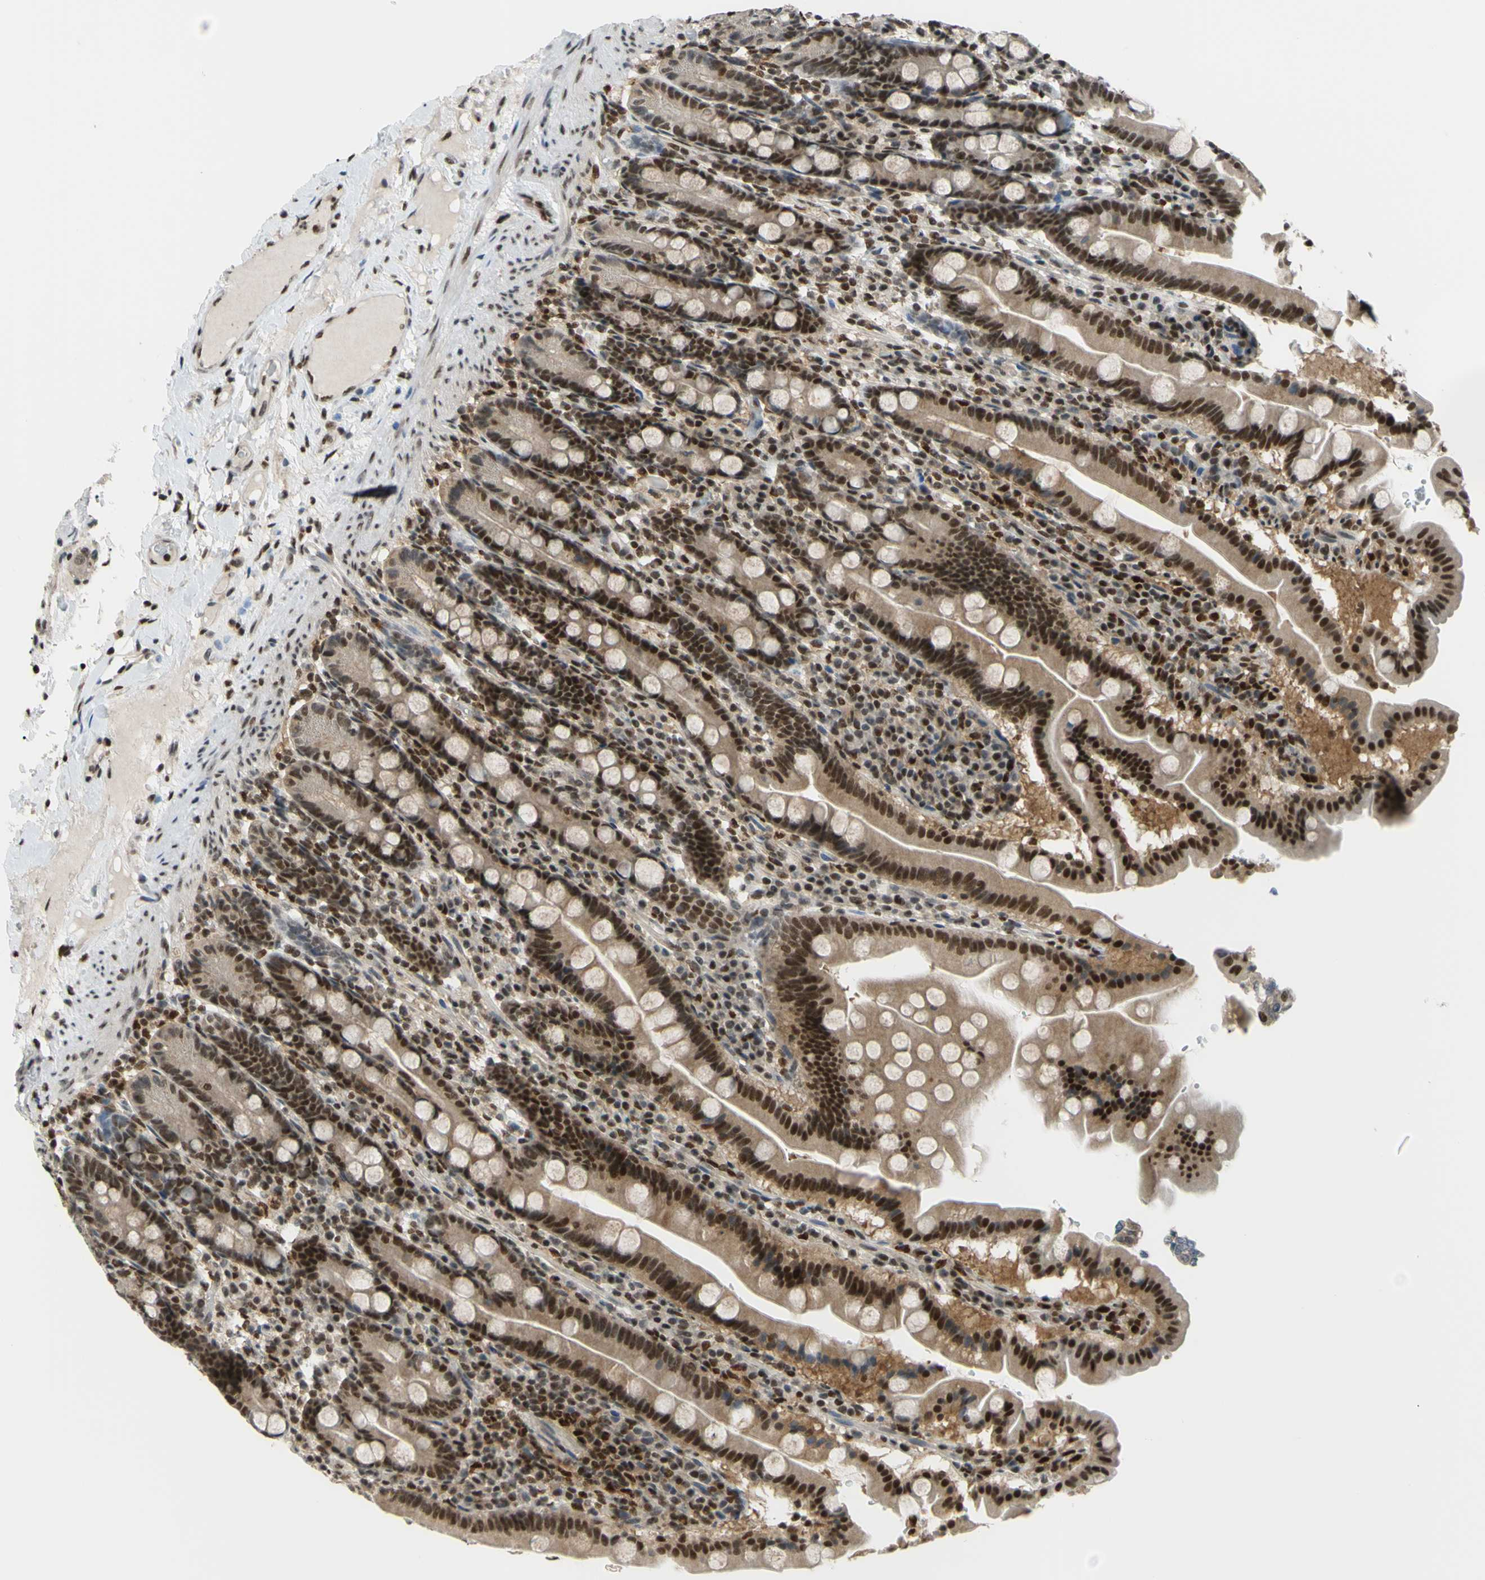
{"staining": {"intensity": "strong", "quantity": ">75%", "location": "cytoplasmic/membranous,nuclear"}, "tissue": "duodenum", "cell_type": "Glandular cells", "image_type": "normal", "snomed": [{"axis": "morphology", "description": "Normal tissue, NOS"}, {"axis": "topography", "description": "Duodenum"}], "caption": "High-magnification brightfield microscopy of unremarkable duodenum stained with DAB (brown) and counterstained with hematoxylin (blue). glandular cells exhibit strong cytoplasmic/membranous,nuclear staining is present in approximately>75% of cells. (DAB IHC, brown staining for protein, blue staining for nuclei).", "gene": "FKBP5", "patient": {"sex": "male", "age": 50}}